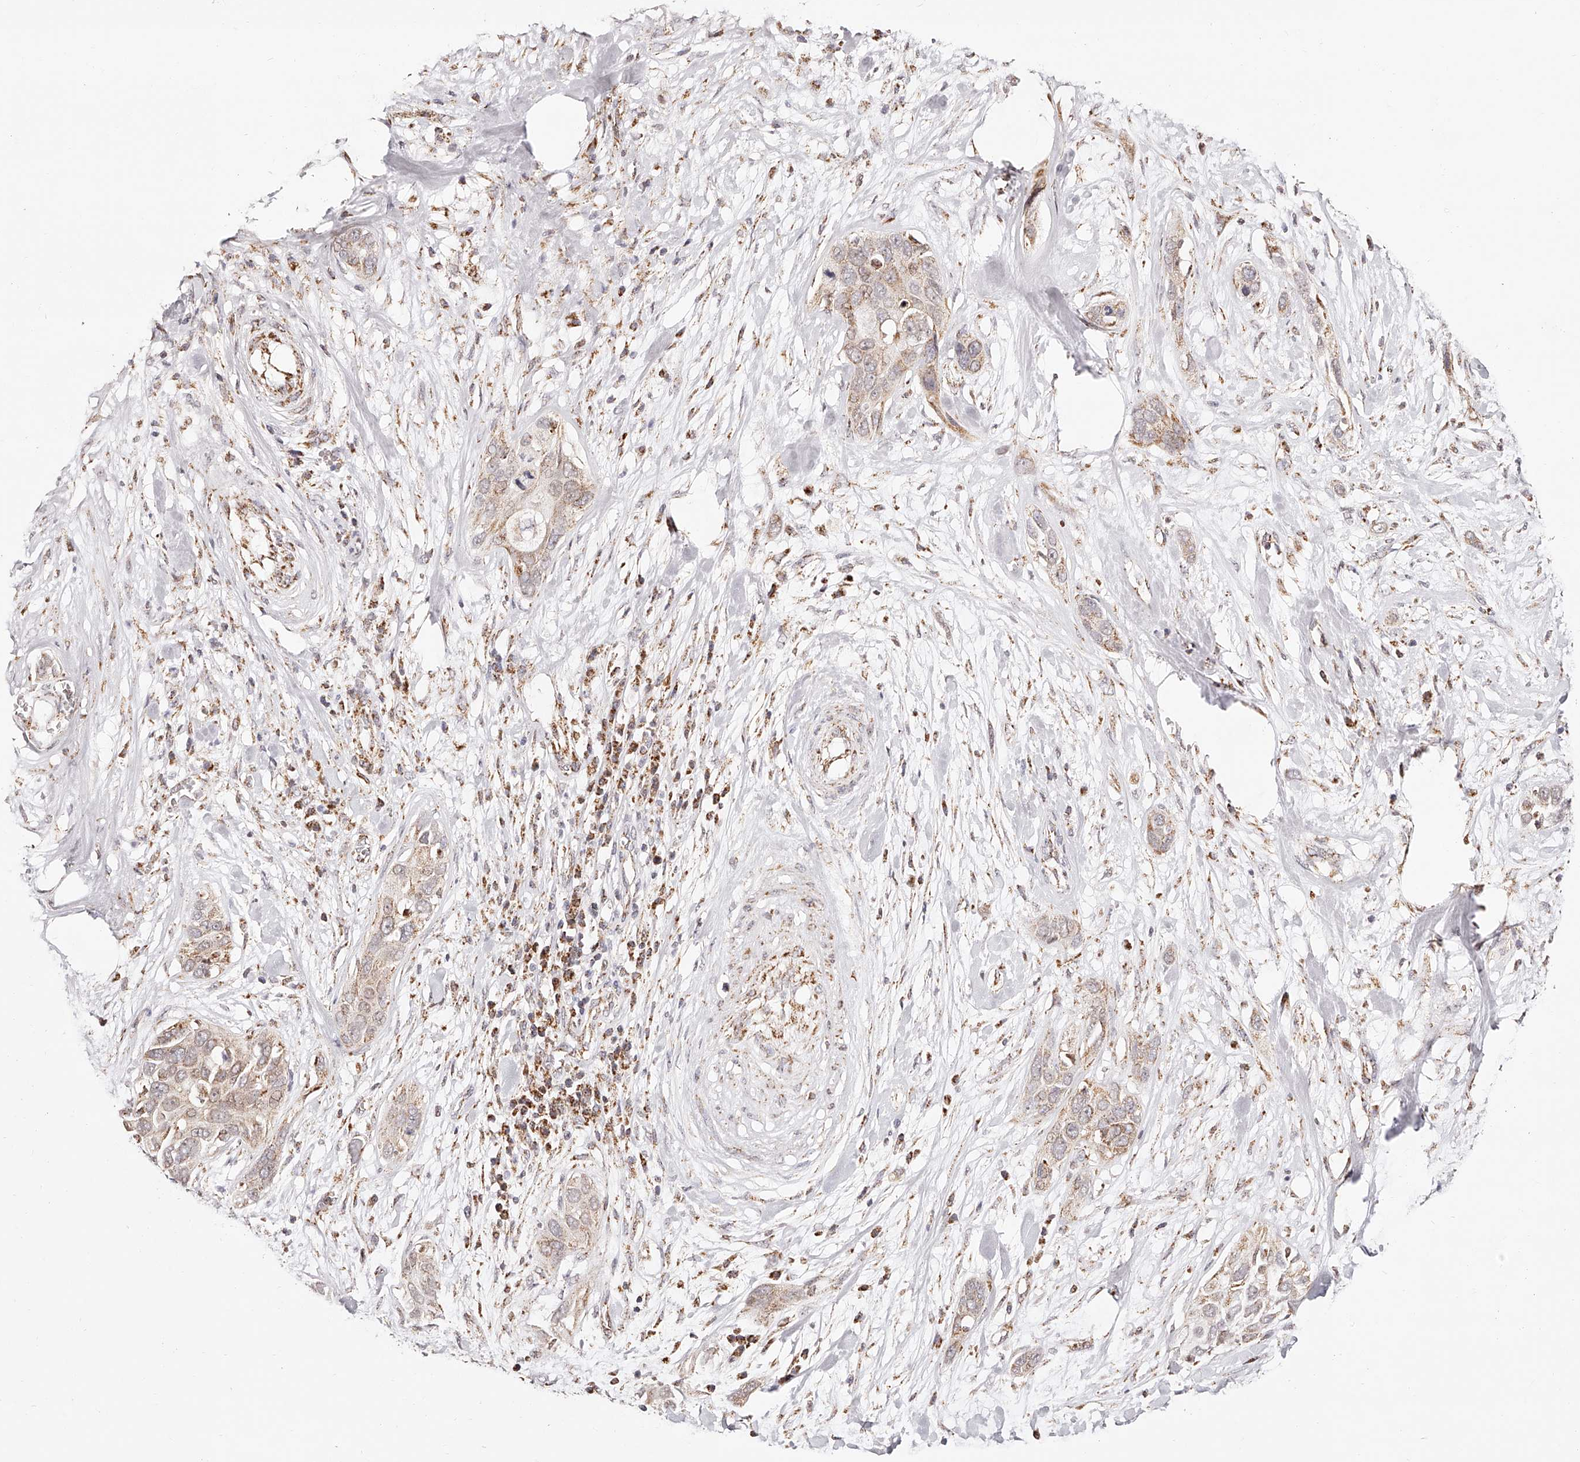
{"staining": {"intensity": "moderate", "quantity": "25%-75%", "location": "cytoplasmic/membranous"}, "tissue": "pancreatic cancer", "cell_type": "Tumor cells", "image_type": "cancer", "snomed": [{"axis": "morphology", "description": "Adenocarcinoma, NOS"}, {"axis": "topography", "description": "Pancreas"}], "caption": "Pancreatic cancer (adenocarcinoma) stained with a brown dye exhibits moderate cytoplasmic/membranous positive expression in about 25%-75% of tumor cells.", "gene": "NDUFV3", "patient": {"sex": "female", "age": 60}}